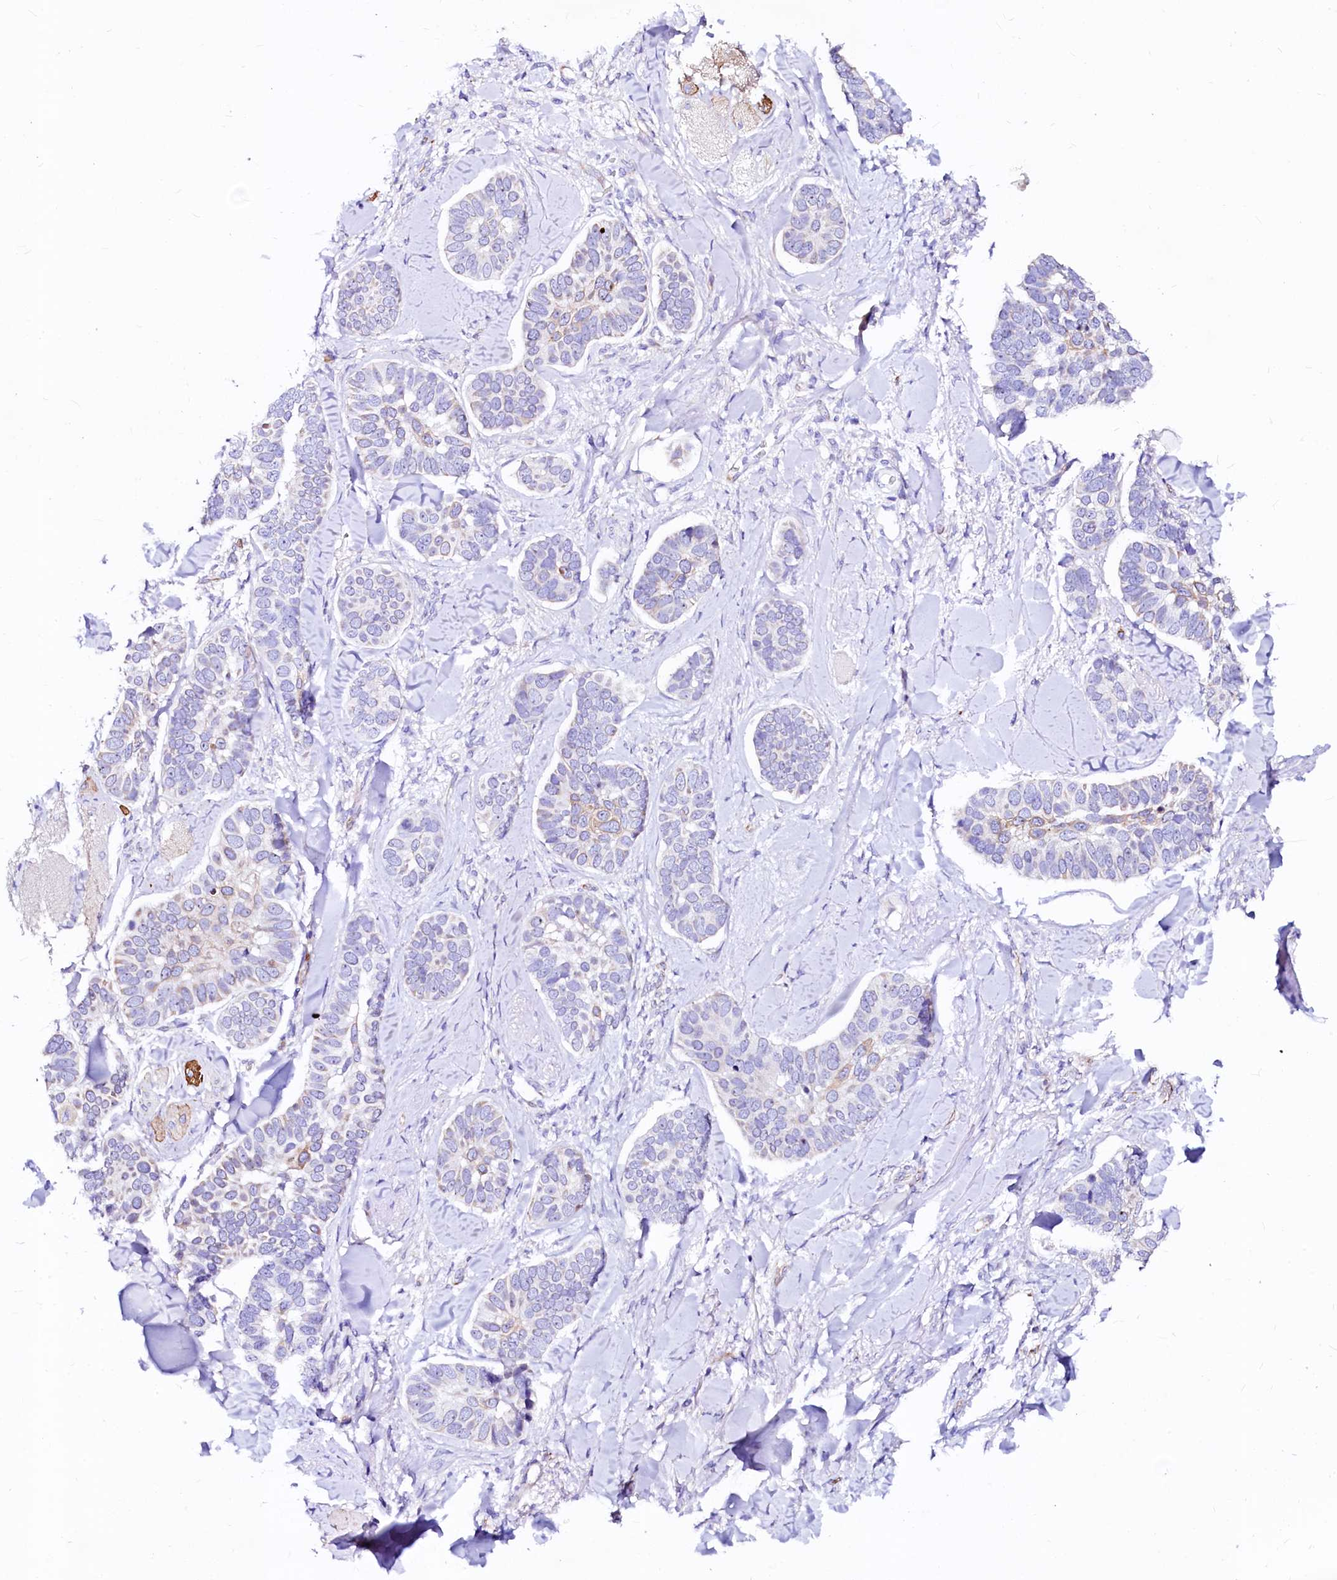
{"staining": {"intensity": "negative", "quantity": "none", "location": "none"}, "tissue": "skin cancer", "cell_type": "Tumor cells", "image_type": "cancer", "snomed": [{"axis": "morphology", "description": "Basal cell carcinoma"}, {"axis": "topography", "description": "Skin"}], "caption": "The photomicrograph demonstrates no significant expression in tumor cells of skin cancer (basal cell carcinoma).", "gene": "SFR1", "patient": {"sex": "male", "age": 62}}